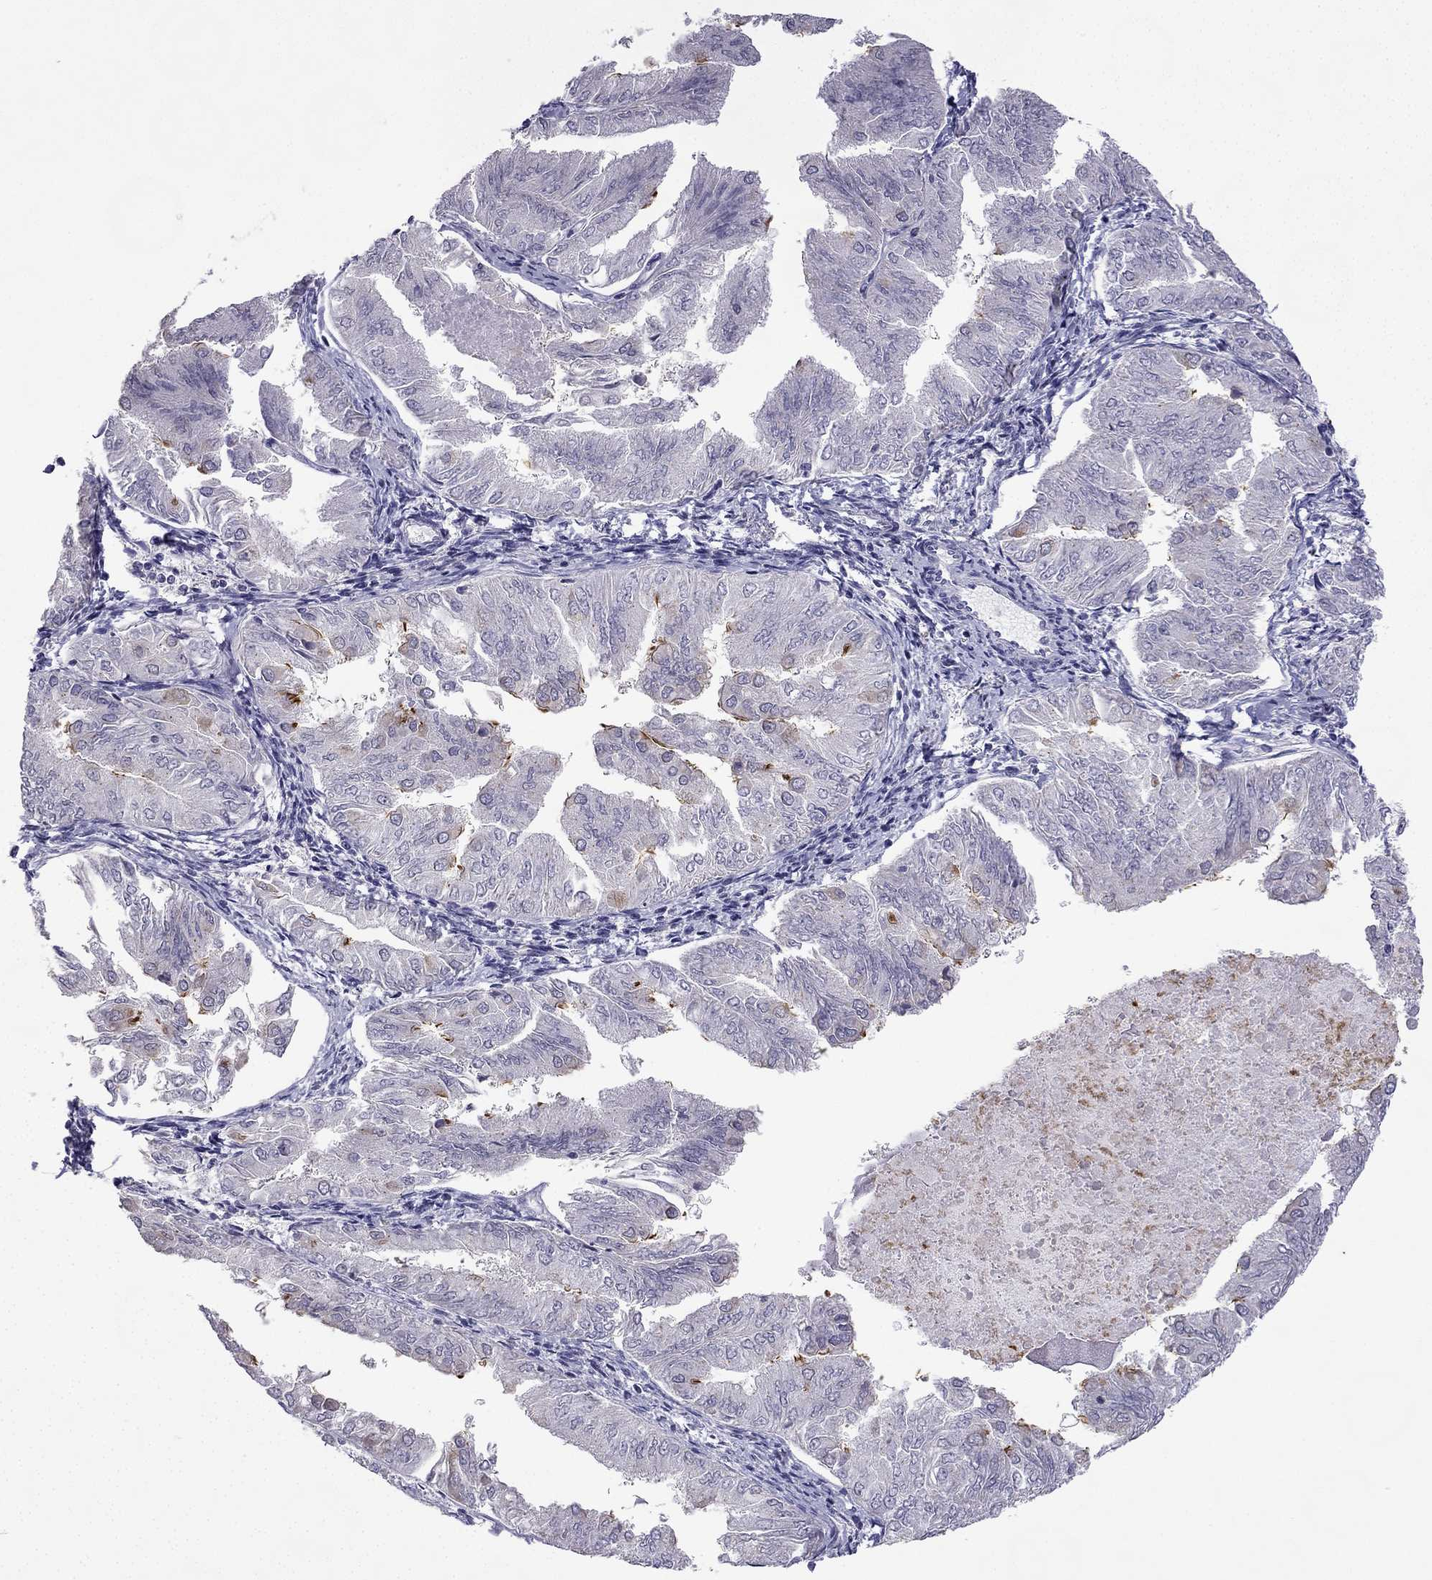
{"staining": {"intensity": "moderate", "quantity": "<25%", "location": "cytoplasmic/membranous"}, "tissue": "endometrial cancer", "cell_type": "Tumor cells", "image_type": "cancer", "snomed": [{"axis": "morphology", "description": "Adenocarcinoma, NOS"}, {"axis": "topography", "description": "Endometrium"}], "caption": "Tumor cells exhibit low levels of moderate cytoplasmic/membranous staining in about <25% of cells in endometrial cancer (adenocarcinoma).", "gene": "CFAP70", "patient": {"sex": "female", "age": 53}}